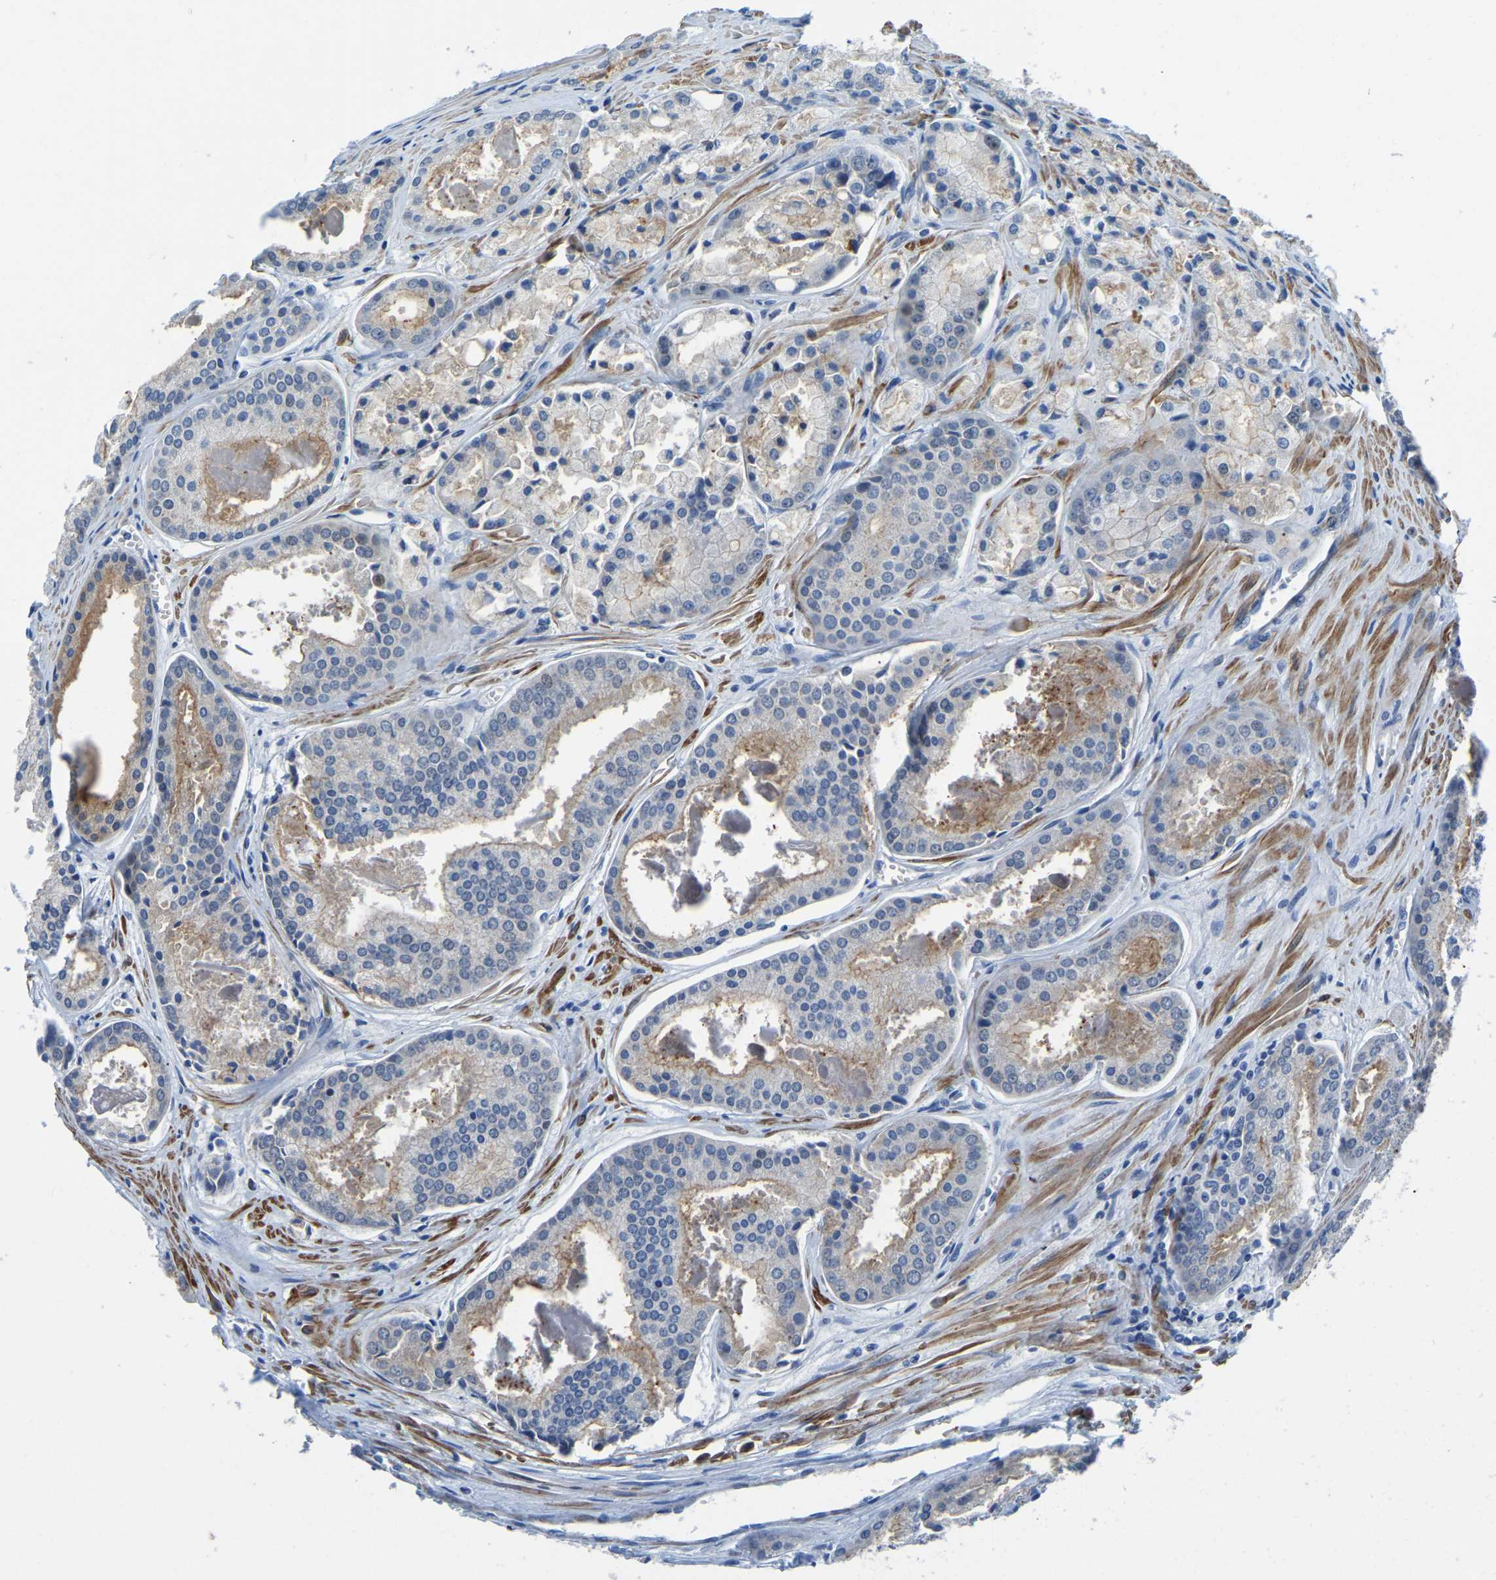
{"staining": {"intensity": "negative", "quantity": "none", "location": "none"}, "tissue": "prostate cancer", "cell_type": "Tumor cells", "image_type": "cancer", "snomed": [{"axis": "morphology", "description": "Adenocarcinoma, Low grade"}, {"axis": "topography", "description": "Prostate"}], "caption": "Protein analysis of low-grade adenocarcinoma (prostate) reveals no significant positivity in tumor cells.", "gene": "LIAS", "patient": {"sex": "male", "age": 64}}